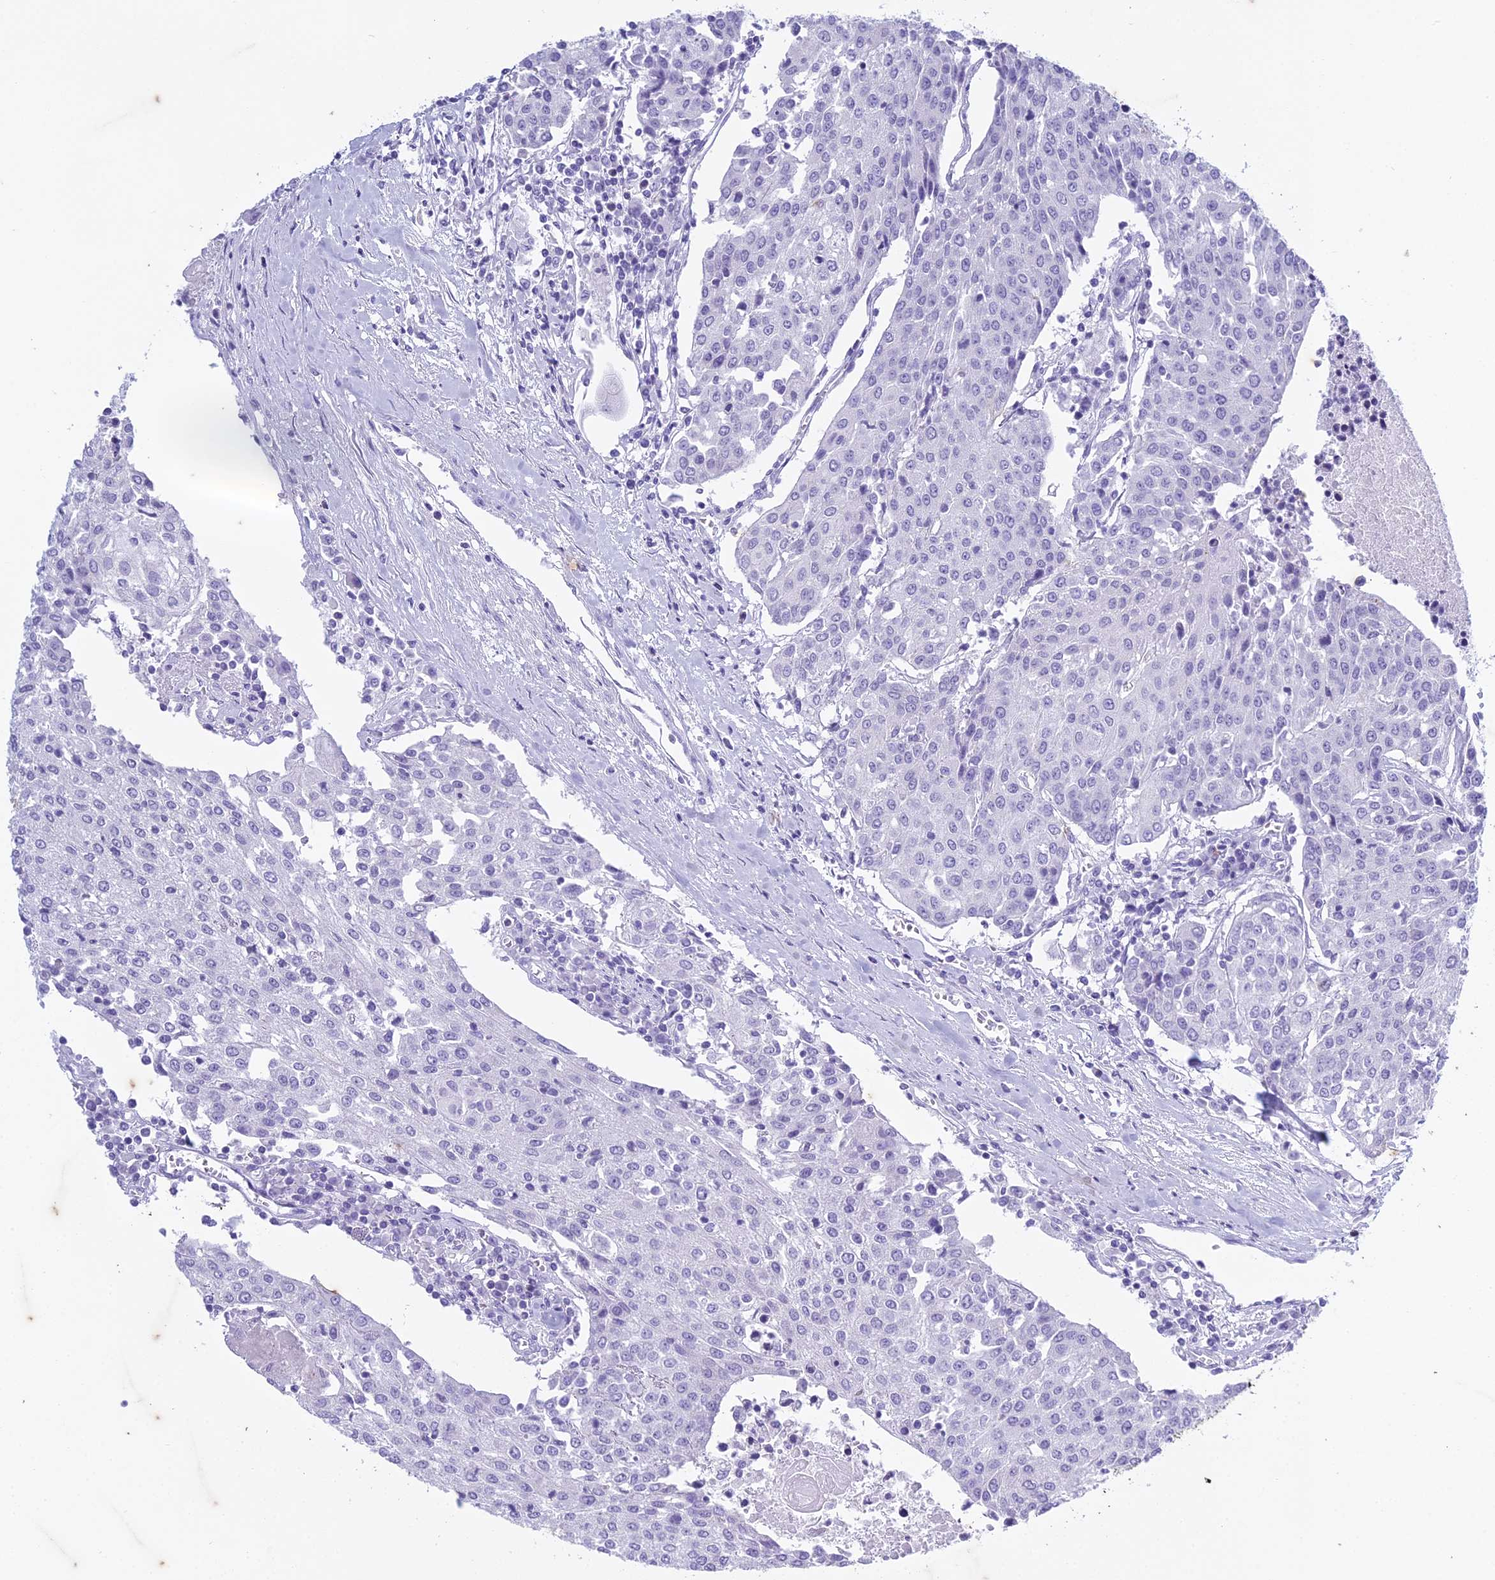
{"staining": {"intensity": "negative", "quantity": "none", "location": "none"}, "tissue": "urothelial cancer", "cell_type": "Tumor cells", "image_type": "cancer", "snomed": [{"axis": "morphology", "description": "Urothelial carcinoma, High grade"}, {"axis": "topography", "description": "Urinary bladder"}], "caption": "DAB (3,3'-diaminobenzidine) immunohistochemical staining of human urothelial cancer demonstrates no significant expression in tumor cells.", "gene": "HMGB4", "patient": {"sex": "female", "age": 85}}